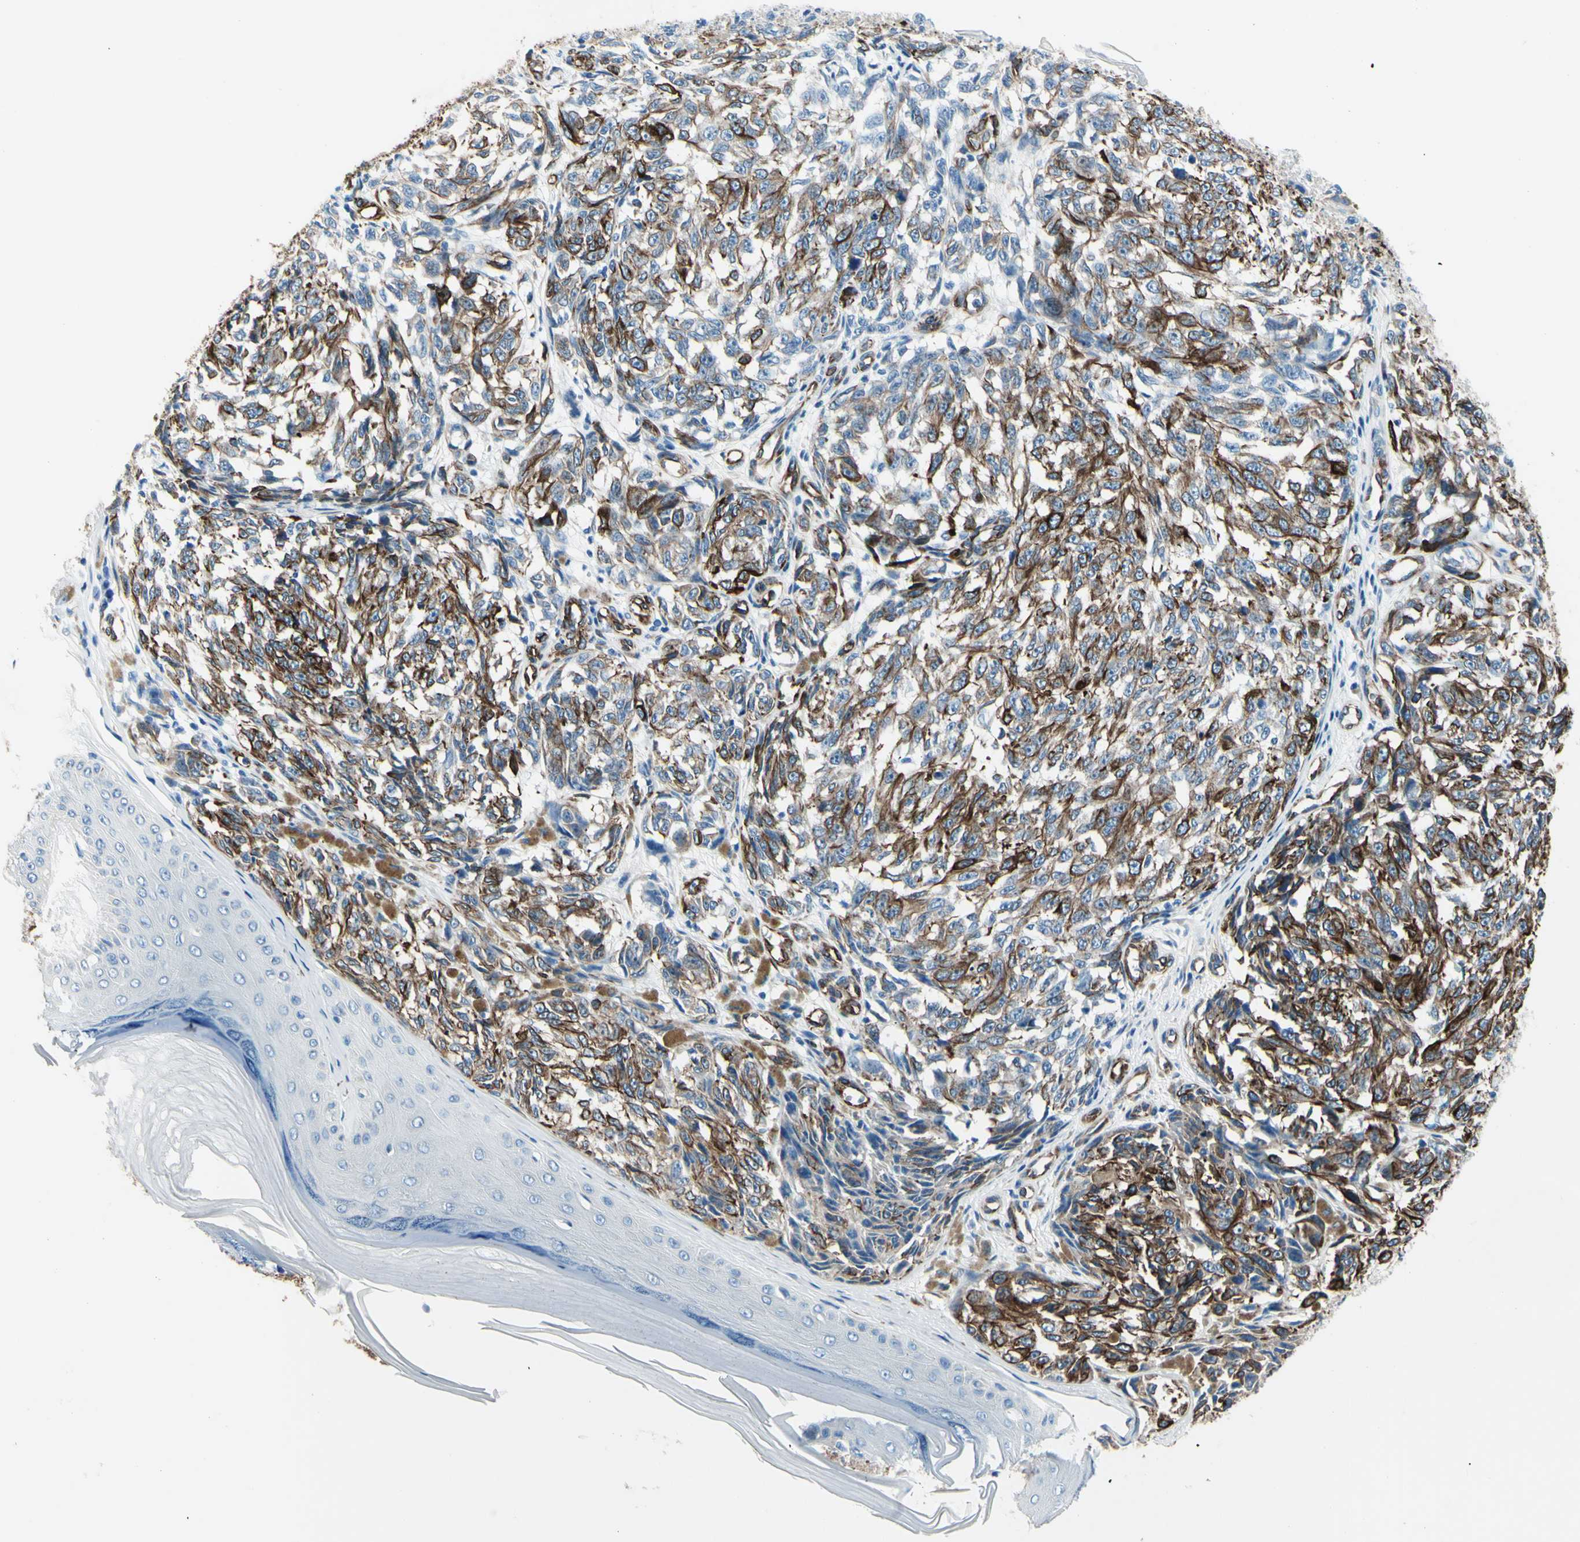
{"staining": {"intensity": "moderate", "quantity": ">75%", "location": "cytoplasmic/membranous"}, "tissue": "melanoma", "cell_type": "Tumor cells", "image_type": "cancer", "snomed": [{"axis": "morphology", "description": "Malignant melanoma, NOS"}, {"axis": "topography", "description": "Skin"}], "caption": "Immunohistochemistry photomicrograph of neoplastic tissue: human malignant melanoma stained using IHC displays medium levels of moderate protein expression localized specifically in the cytoplasmic/membranous of tumor cells, appearing as a cytoplasmic/membranous brown color.", "gene": "PTH2R", "patient": {"sex": "female", "age": 64}}